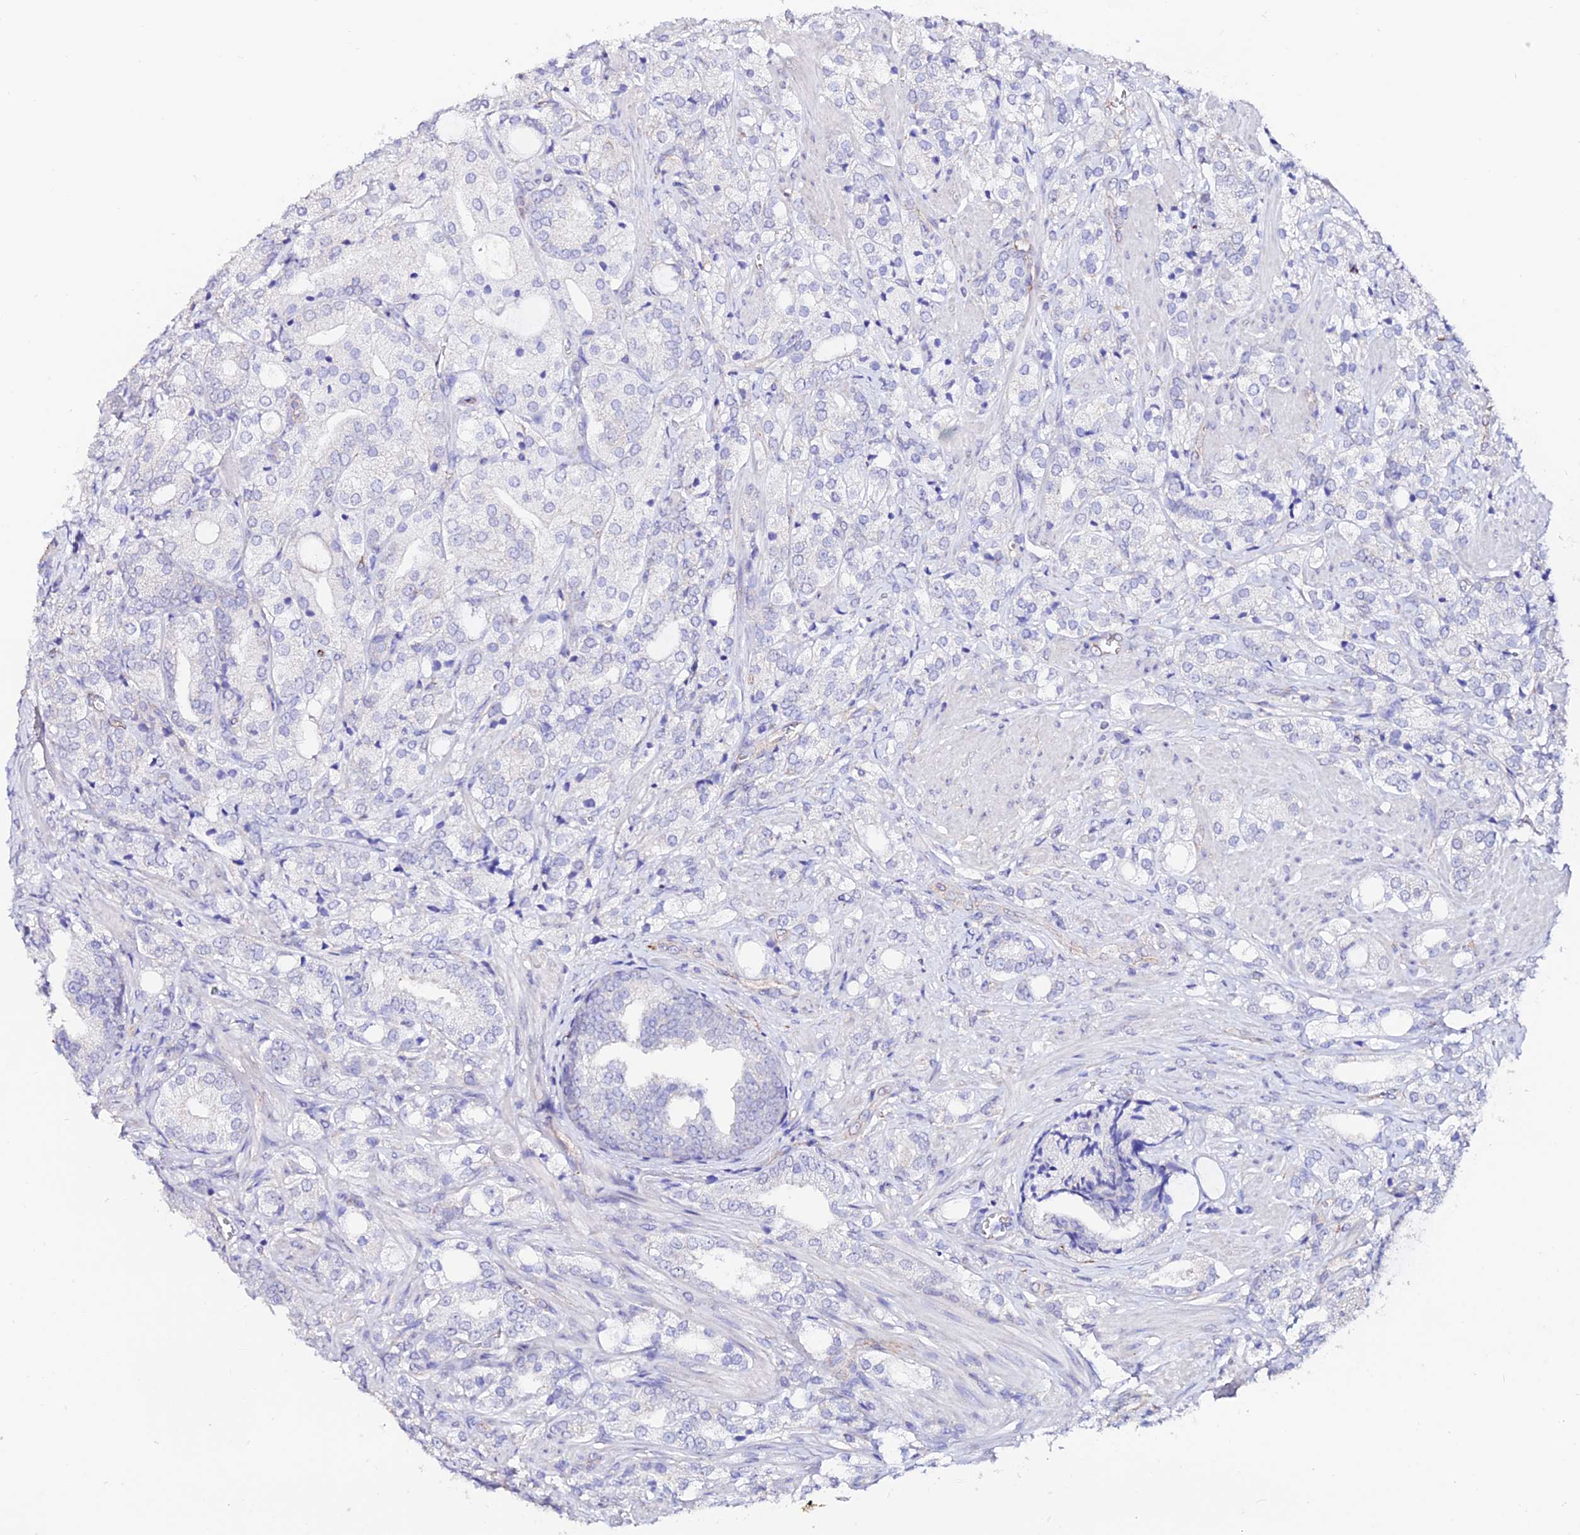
{"staining": {"intensity": "negative", "quantity": "none", "location": "none"}, "tissue": "prostate cancer", "cell_type": "Tumor cells", "image_type": "cancer", "snomed": [{"axis": "morphology", "description": "Adenocarcinoma, High grade"}, {"axis": "topography", "description": "Prostate"}], "caption": "Tumor cells show no significant protein expression in prostate cancer (adenocarcinoma (high-grade)).", "gene": "ESM1", "patient": {"sex": "male", "age": 50}}